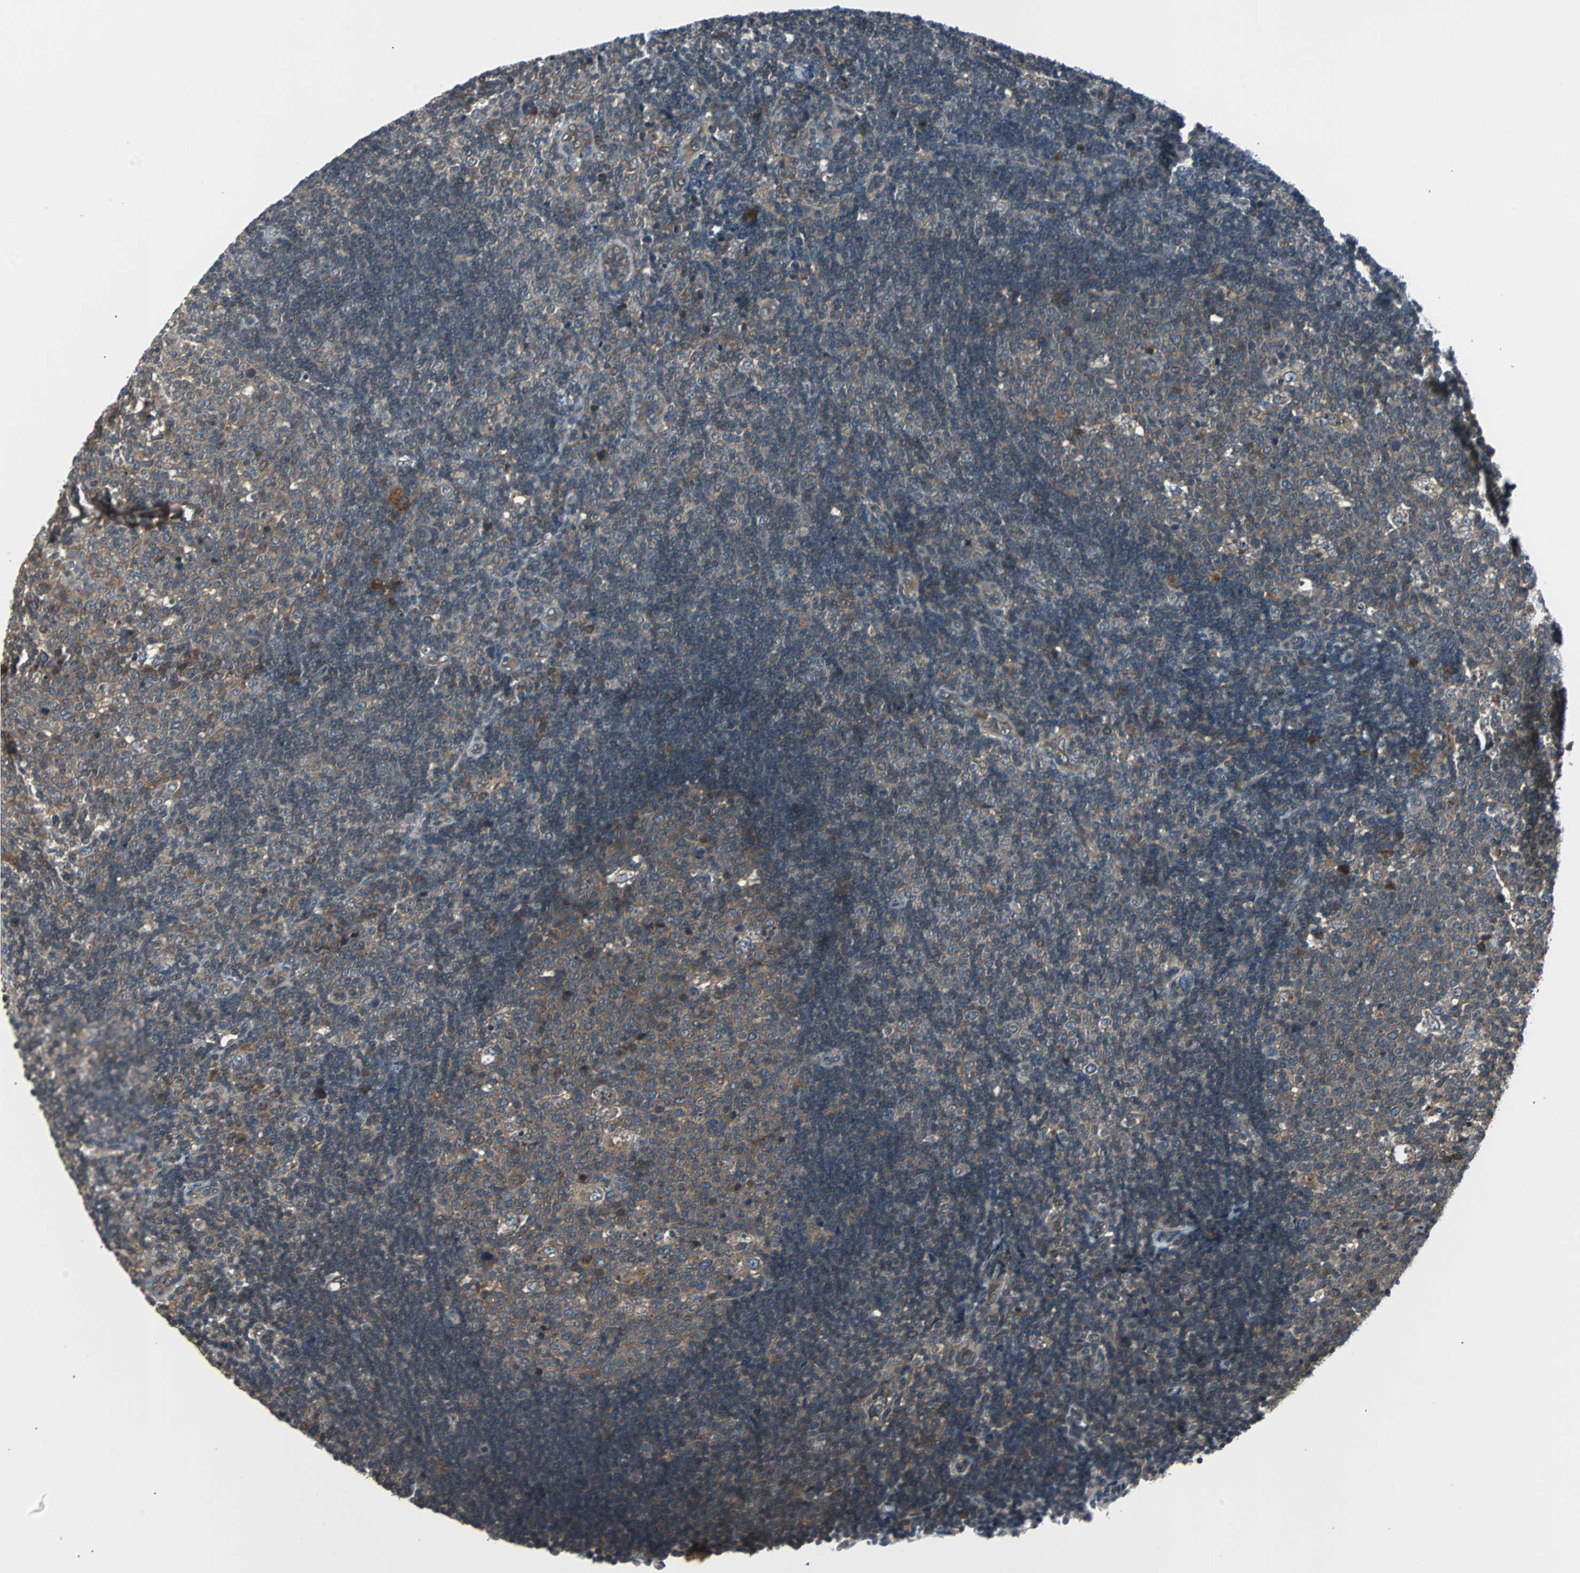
{"staining": {"intensity": "moderate", "quantity": ">75%", "location": "cytoplasmic/membranous"}, "tissue": "lymph node", "cell_type": "Germinal center cells", "image_type": "normal", "snomed": [{"axis": "morphology", "description": "Normal tissue, NOS"}, {"axis": "topography", "description": "Lymph node"}, {"axis": "topography", "description": "Salivary gland"}], "caption": "This photomicrograph shows normal lymph node stained with immunohistochemistry (IHC) to label a protein in brown. The cytoplasmic/membranous of germinal center cells show moderate positivity for the protein. Nuclei are counter-stained blue.", "gene": "ARF1", "patient": {"sex": "male", "age": 8}}